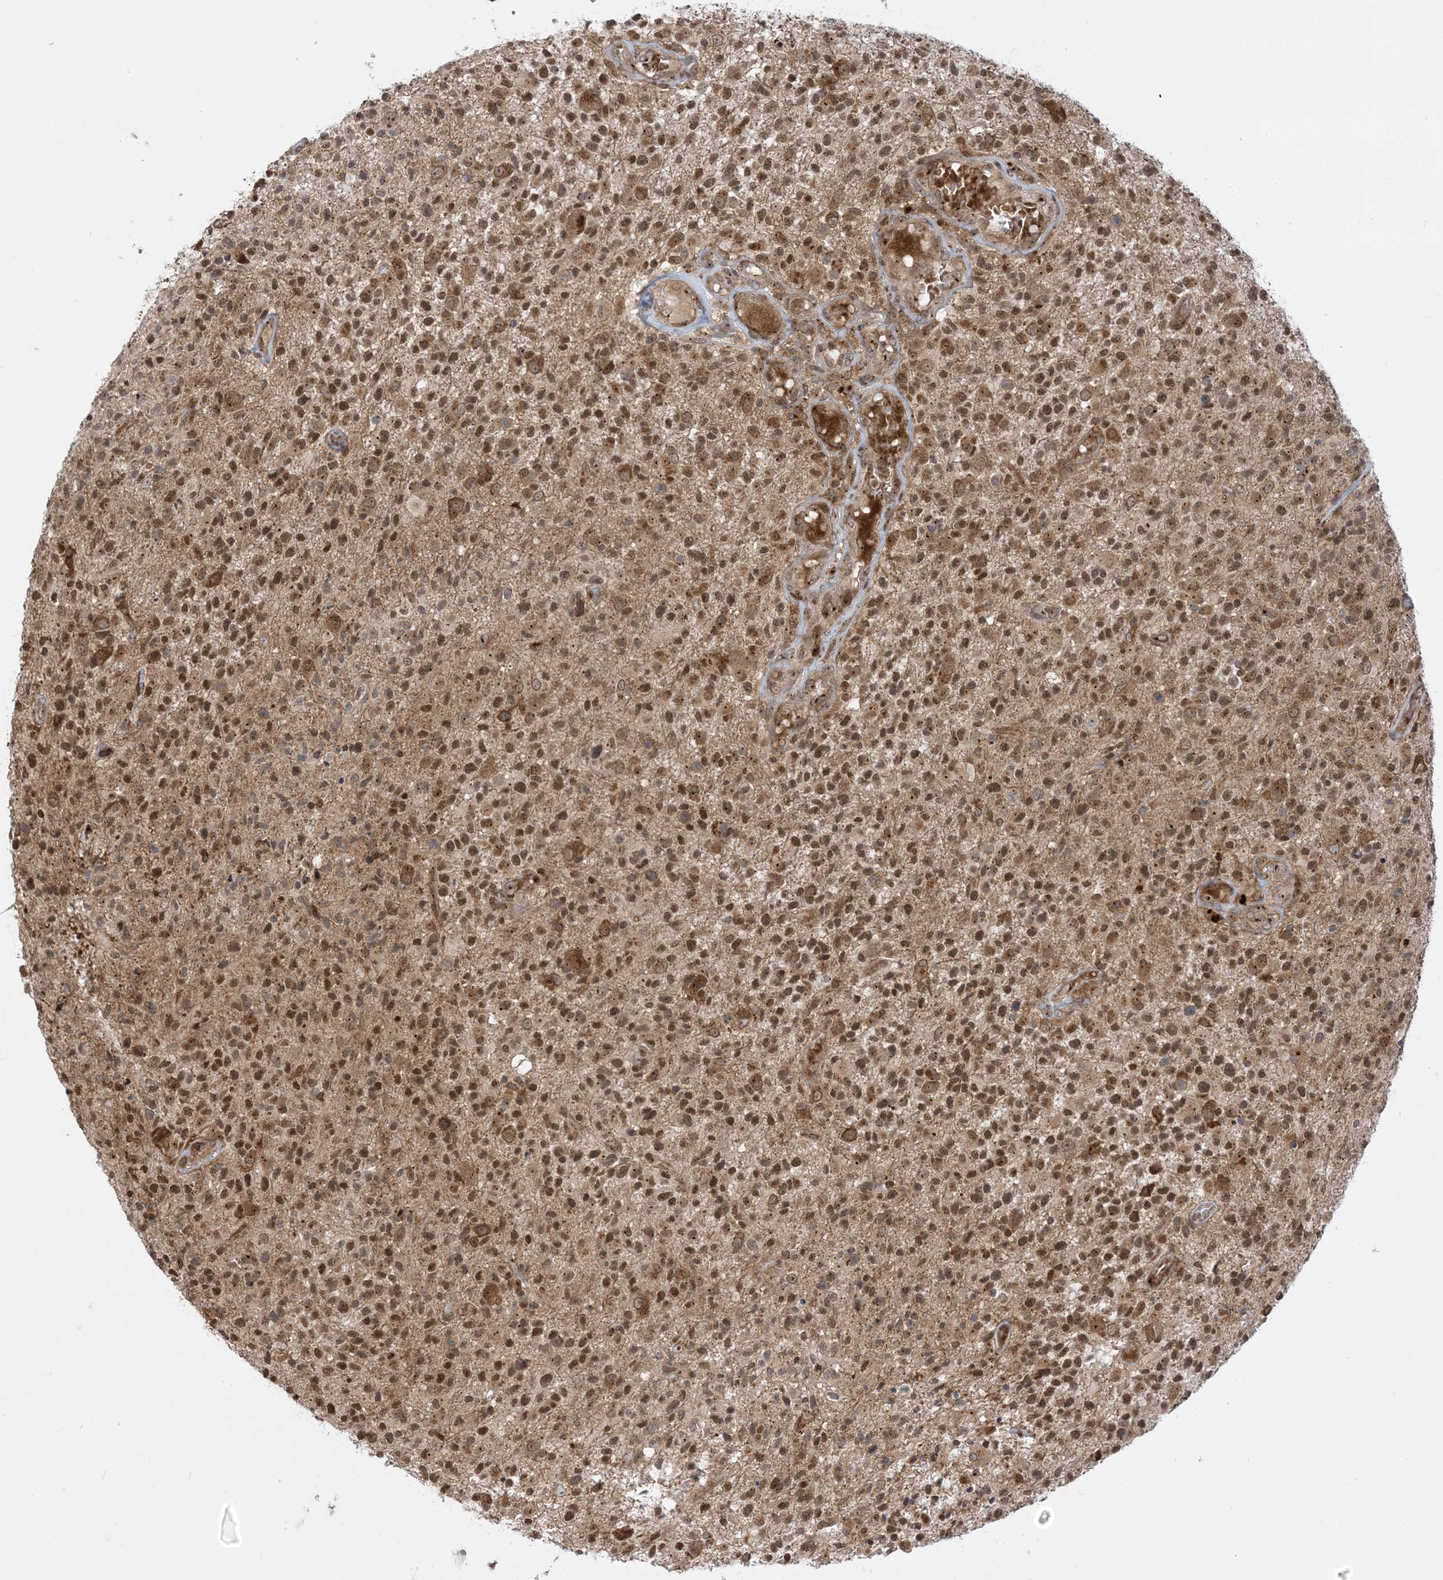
{"staining": {"intensity": "strong", "quantity": ">75%", "location": "cytoplasmic/membranous,nuclear"}, "tissue": "glioma", "cell_type": "Tumor cells", "image_type": "cancer", "snomed": [{"axis": "morphology", "description": "Glioma, malignant, High grade"}, {"axis": "morphology", "description": "Glioblastoma, NOS"}, {"axis": "topography", "description": "Brain"}], "caption": "The histopathology image reveals a brown stain indicating the presence of a protein in the cytoplasmic/membranous and nuclear of tumor cells in glioblastoma. (DAB (3,3'-diaminobenzidine) IHC, brown staining for protein, blue staining for nuclei).", "gene": "CASP4", "patient": {"sex": "male", "age": 60}}